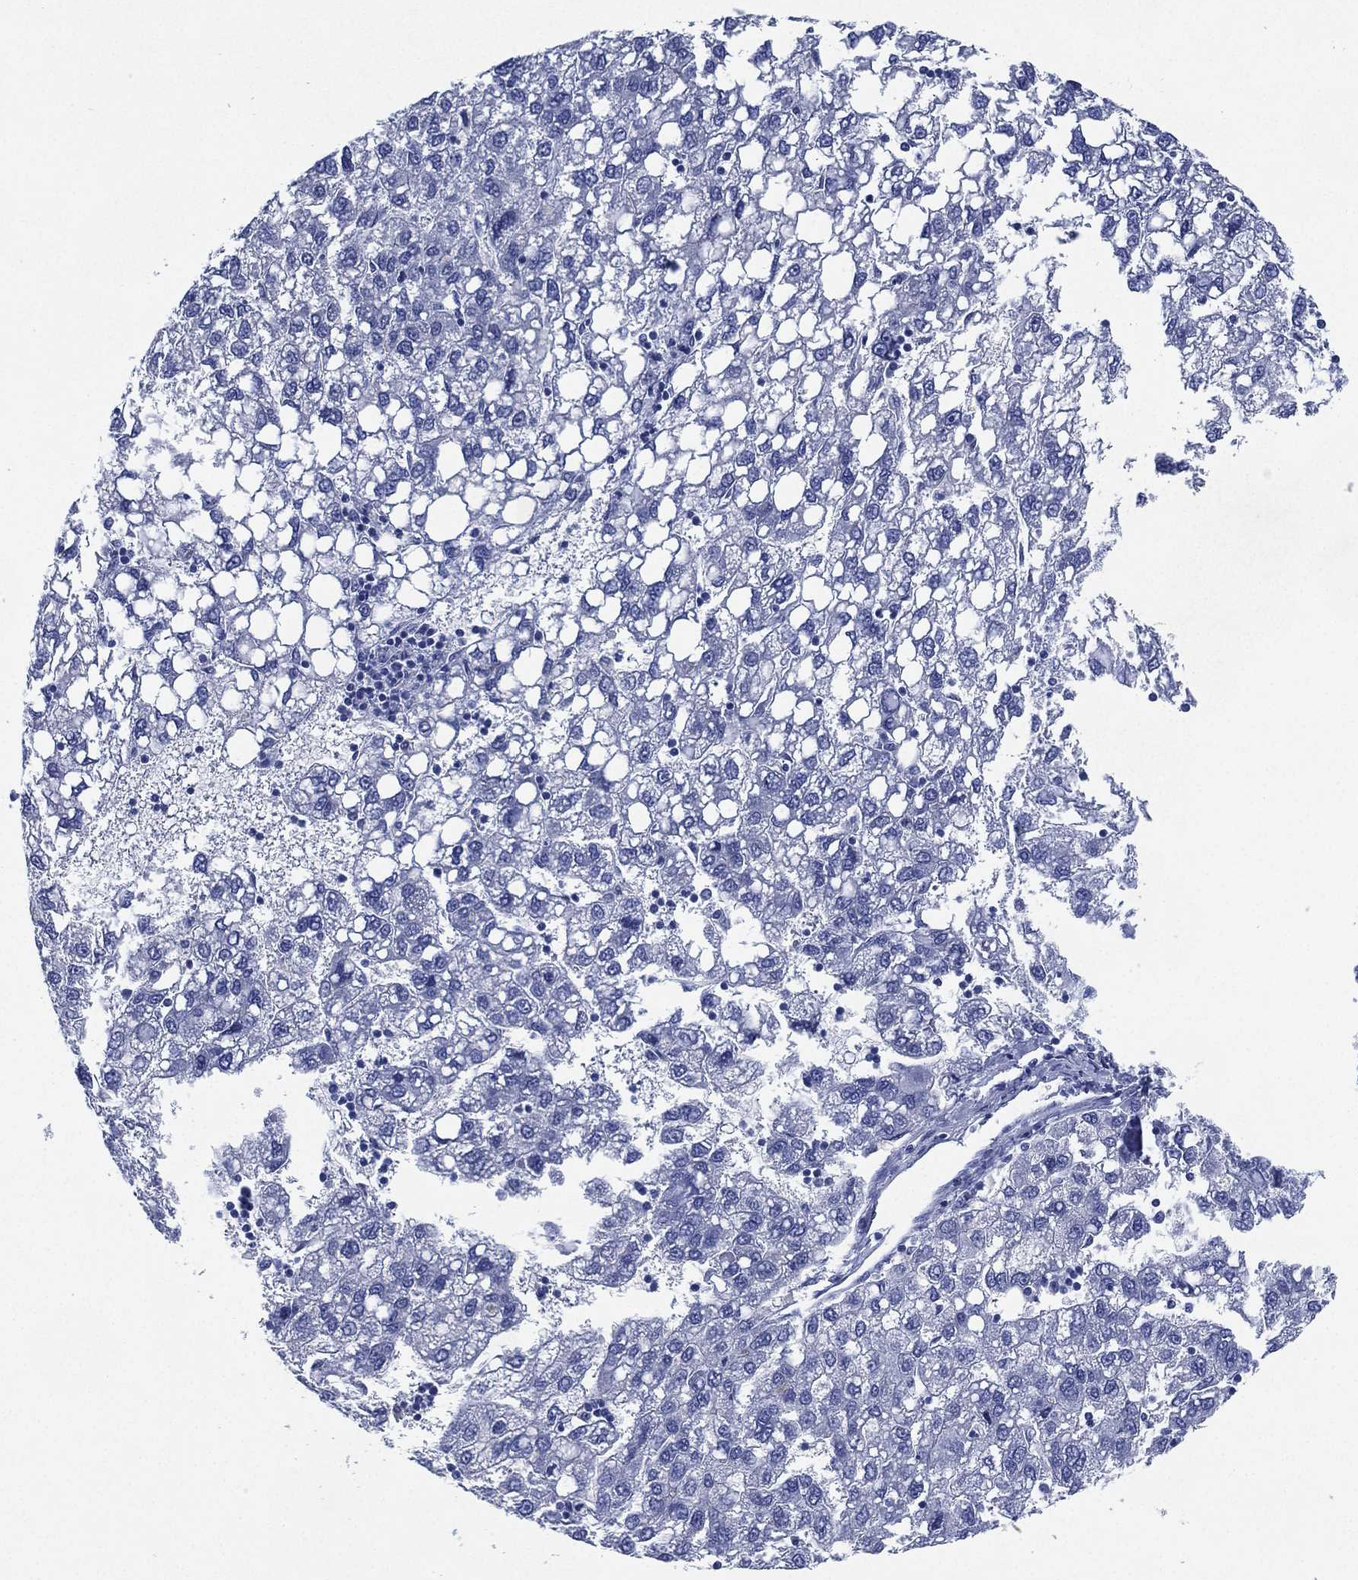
{"staining": {"intensity": "negative", "quantity": "none", "location": "none"}, "tissue": "liver cancer", "cell_type": "Tumor cells", "image_type": "cancer", "snomed": [{"axis": "morphology", "description": "Carcinoma, Hepatocellular, NOS"}, {"axis": "topography", "description": "Liver"}], "caption": "IHC micrograph of human liver cancer stained for a protein (brown), which shows no expression in tumor cells. (DAB (3,3'-diaminobenzidine) IHC, high magnification).", "gene": "SIGLECL1", "patient": {"sex": "female", "age": 82}}